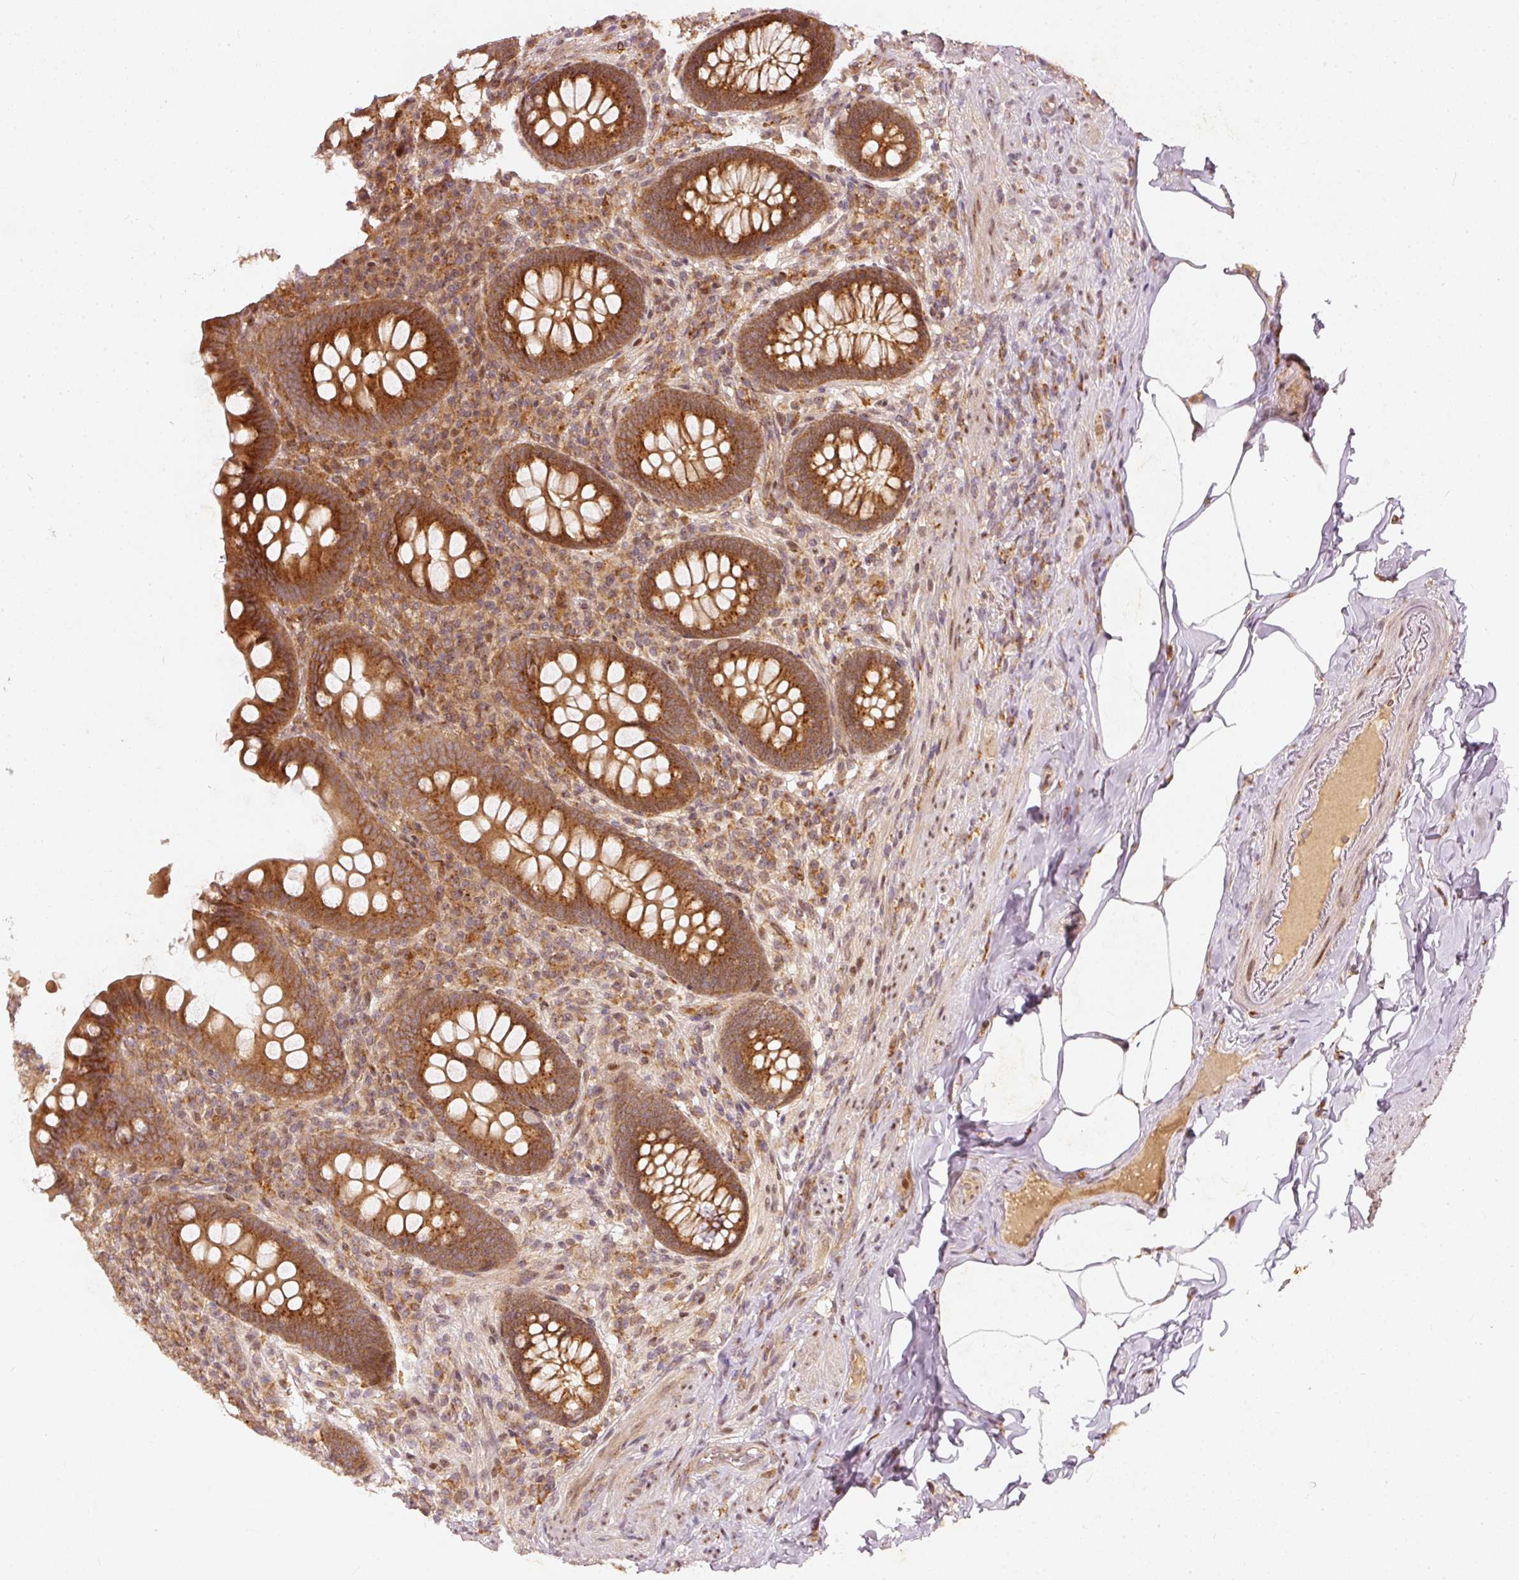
{"staining": {"intensity": "strong", "quantity": ">75%", "location": "cytoplasmic/membranous"}, "tissue": "appendix", "cell_type": "Glandular cells", "image_type": "normal", "snomed": [{"axis": "morphology", "description": "Normal tissue, NOS"}, {"axis": "topography", "description": "Appendix"}], "caption": "Strong cytoplasmic/membranous positivity is identified in about >75% of glandular cells in benign appendix.", "gene": "ZNF580", "patient": {"sex": "male", "age": 71}}